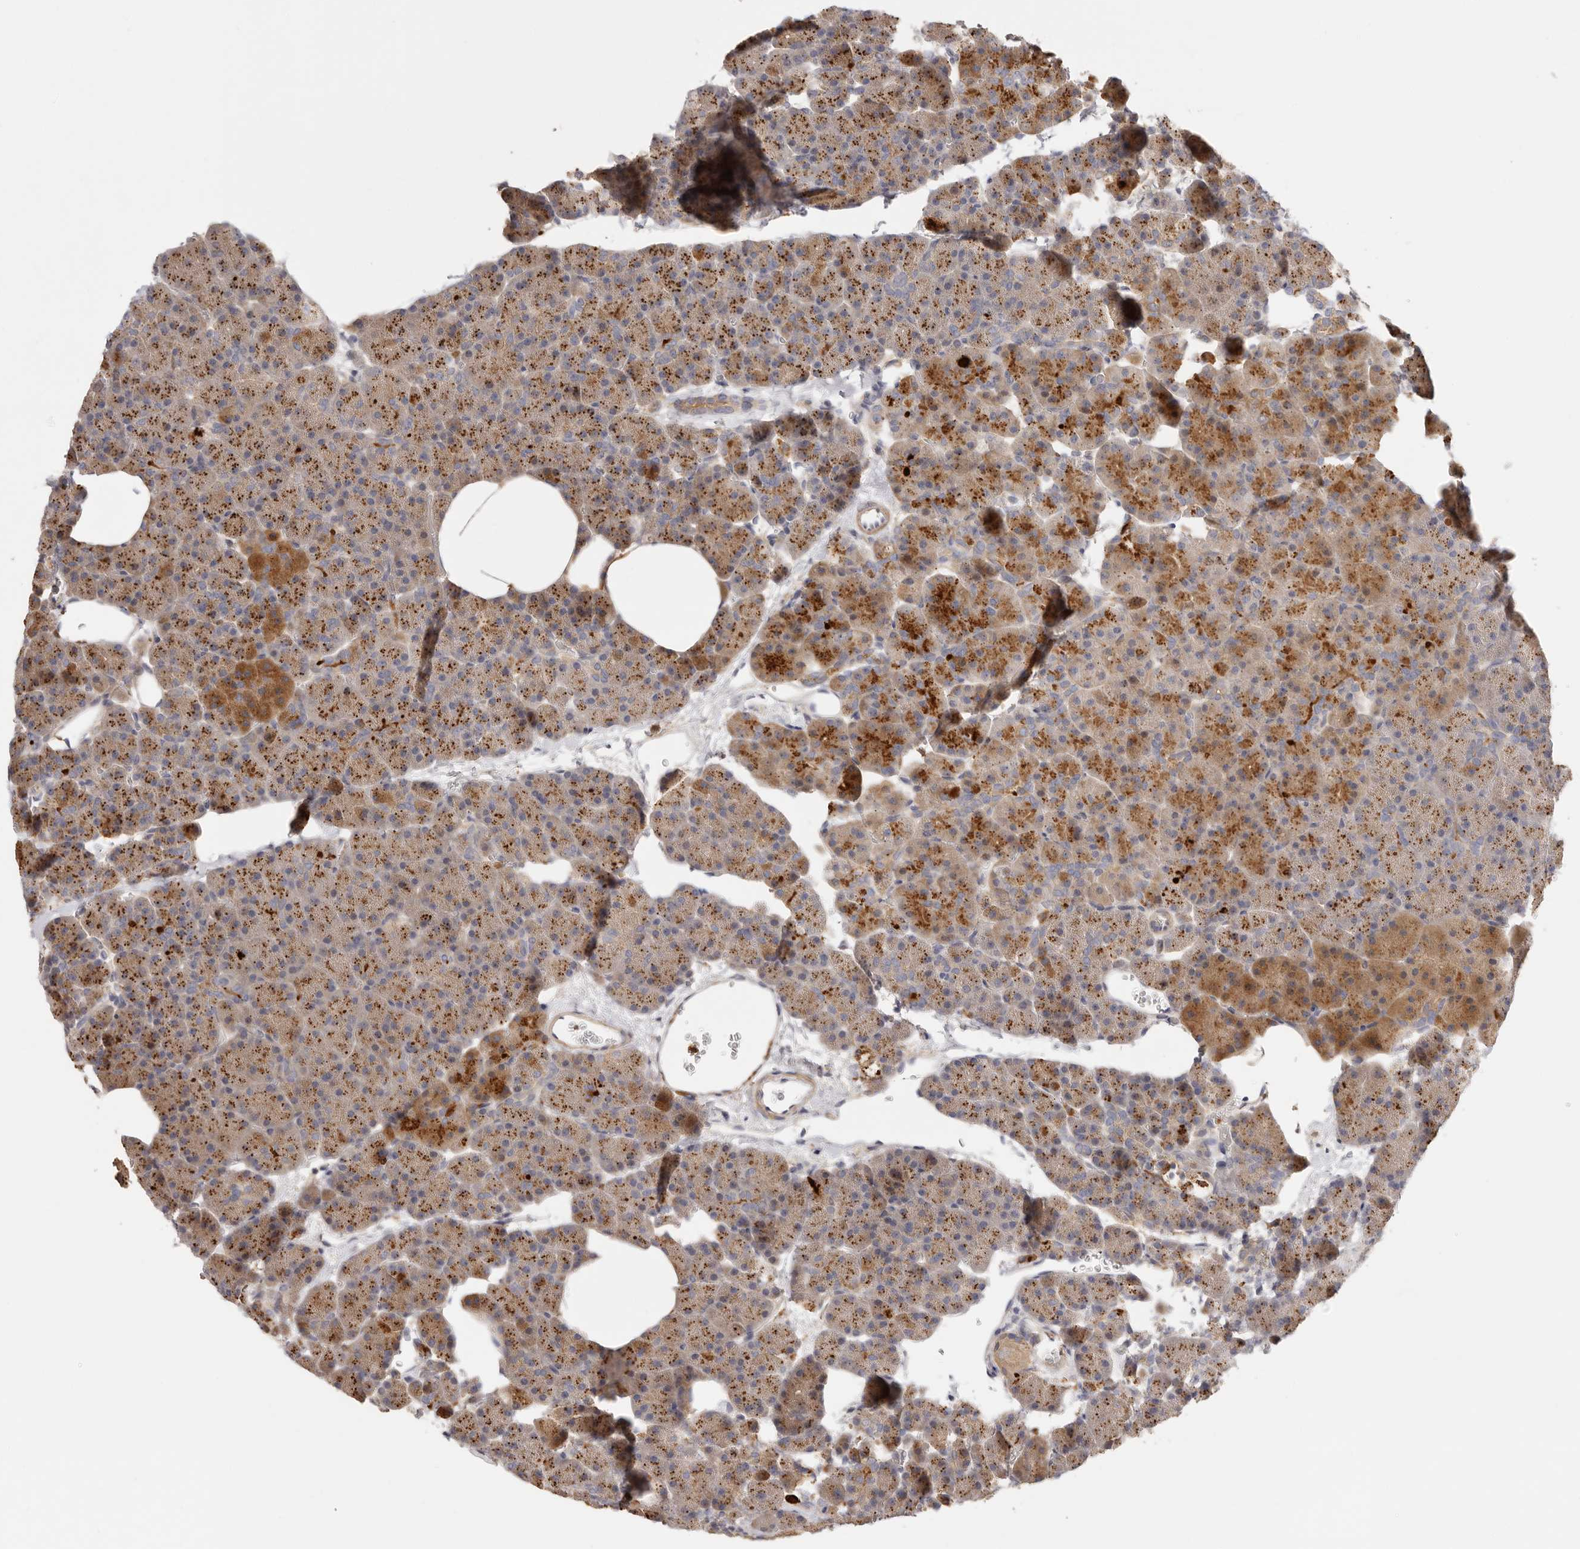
{"staining": {"intensity": "moderate", "quantity": ">75%", "location": "cytoplasmic/membranous"}, "tissue": "pancreas", "cell_type": "Exocrine glandular cells", "image_type": "normal", "snomed": [{"axis": "morphology", "description": "Normal tissue, NOS"}, {"axis": "morphology", "description": "Carcinoid, malignant, NOS"}, {"axis": "topography", "description": "Pancreas"}], "caption": "Immunohistochemistry (IHC) (DAB) staining of benign pancreas demonstrates moderate cytoplasmic/membranous protein staining in about >75% of exocrine glandular cells.", "gene": "MSRB2", "patient": {"sex": "female", "age": 35}}